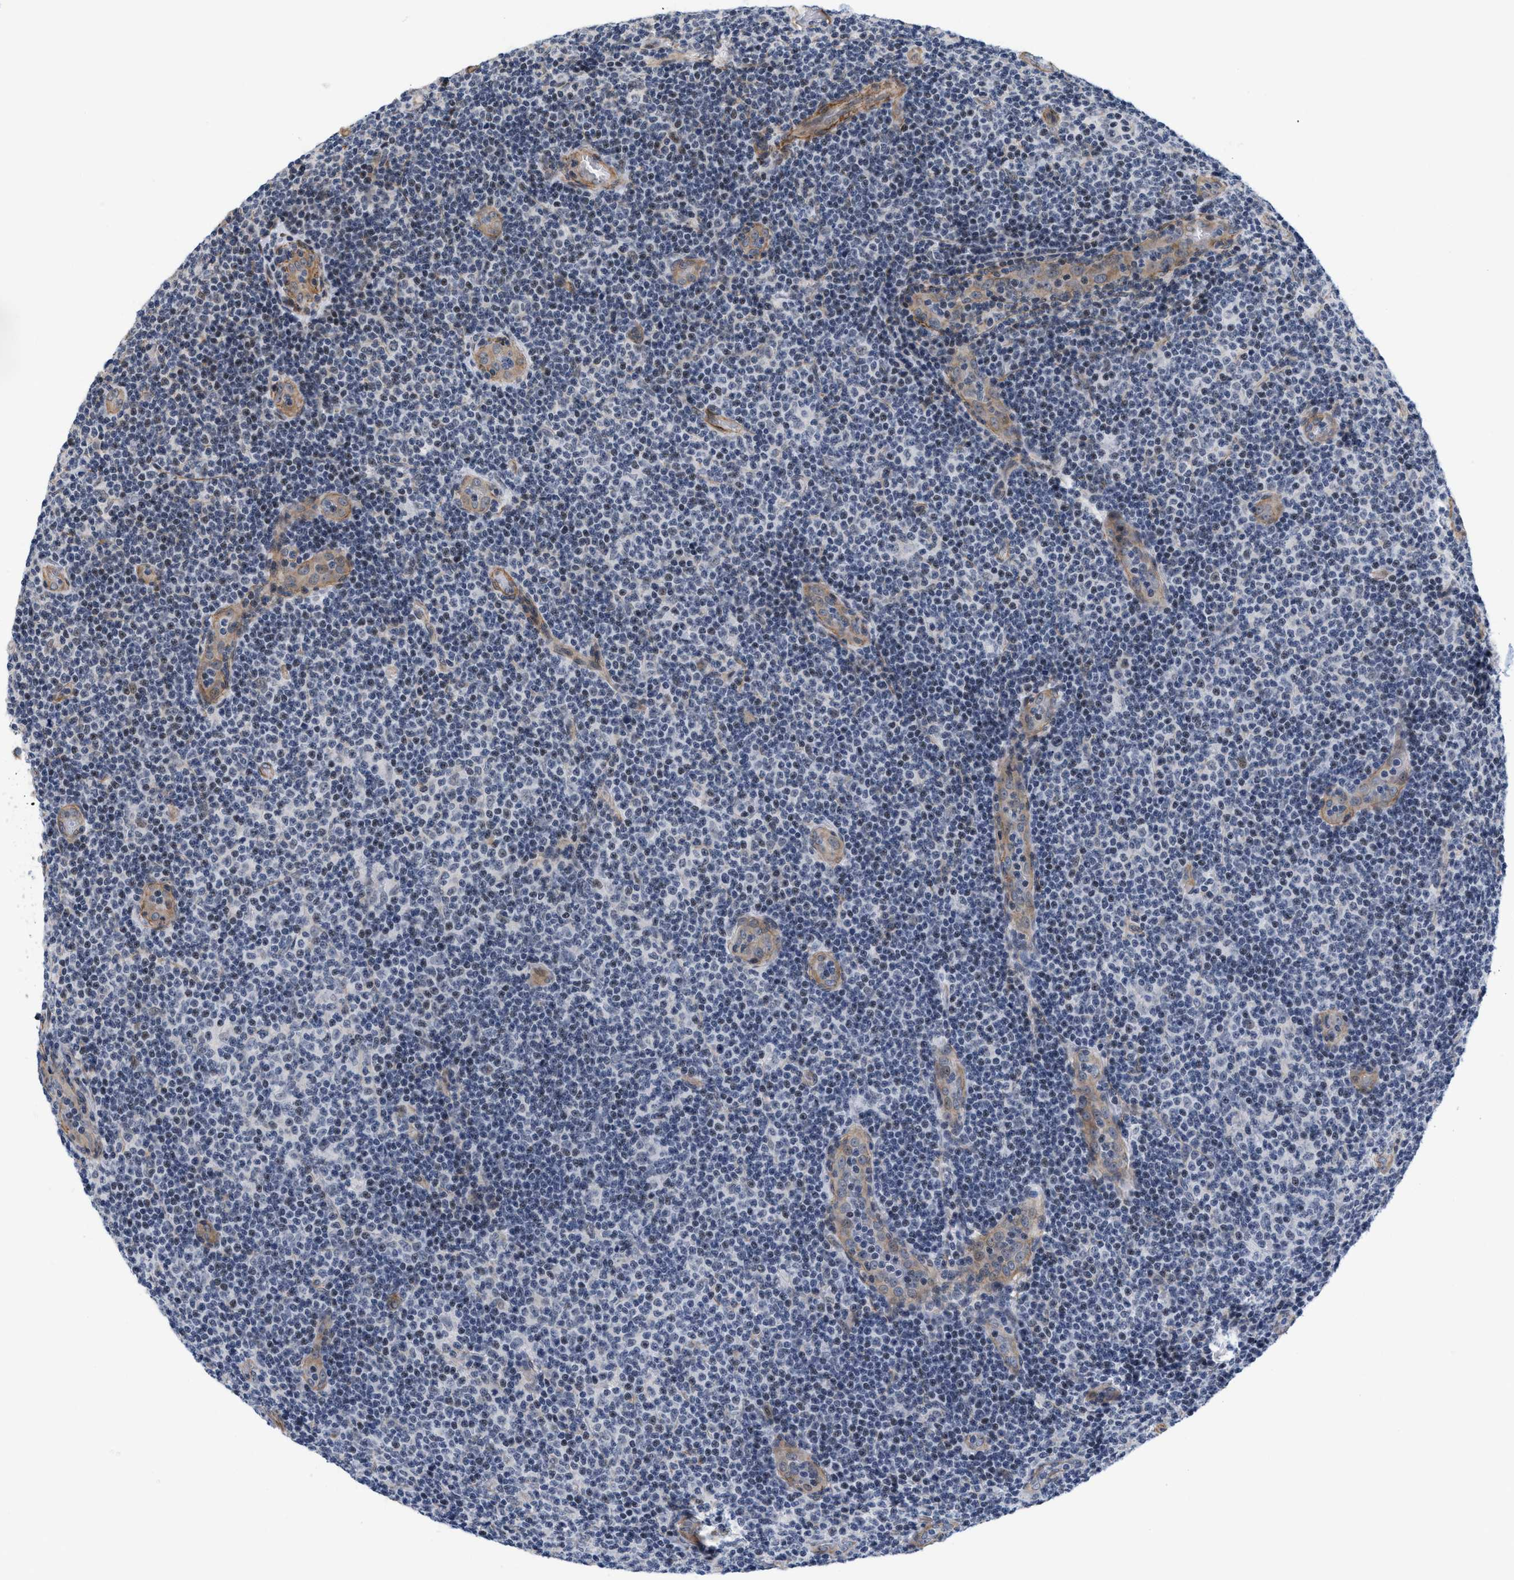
{"staining": {"intensity": "weak", "quantity": "<25%", "location": "nuclear"}, "tissue": "lymphoma", "cell_type": "Tumor cells", "image_type": "cancer", "snomed": [{"axis": "morphology", "description": "Malignant lymphoma, non-Hodgkin's type, Low grade"}, {"axis": "topography", "description": "Lymph node"}], "caption": "An image of human low-grade malignant lymphoma, non-Hodgkin's type is negative for staining in tumor cells. Brightfield microscopy of IHC stained with DAB (3,3'-diaminobenzidine) (brown) and hematoxylin (blue), captured at high magnification.", "gene": "GPRASP2", "patient": {"sex": "male", "age": 83}}